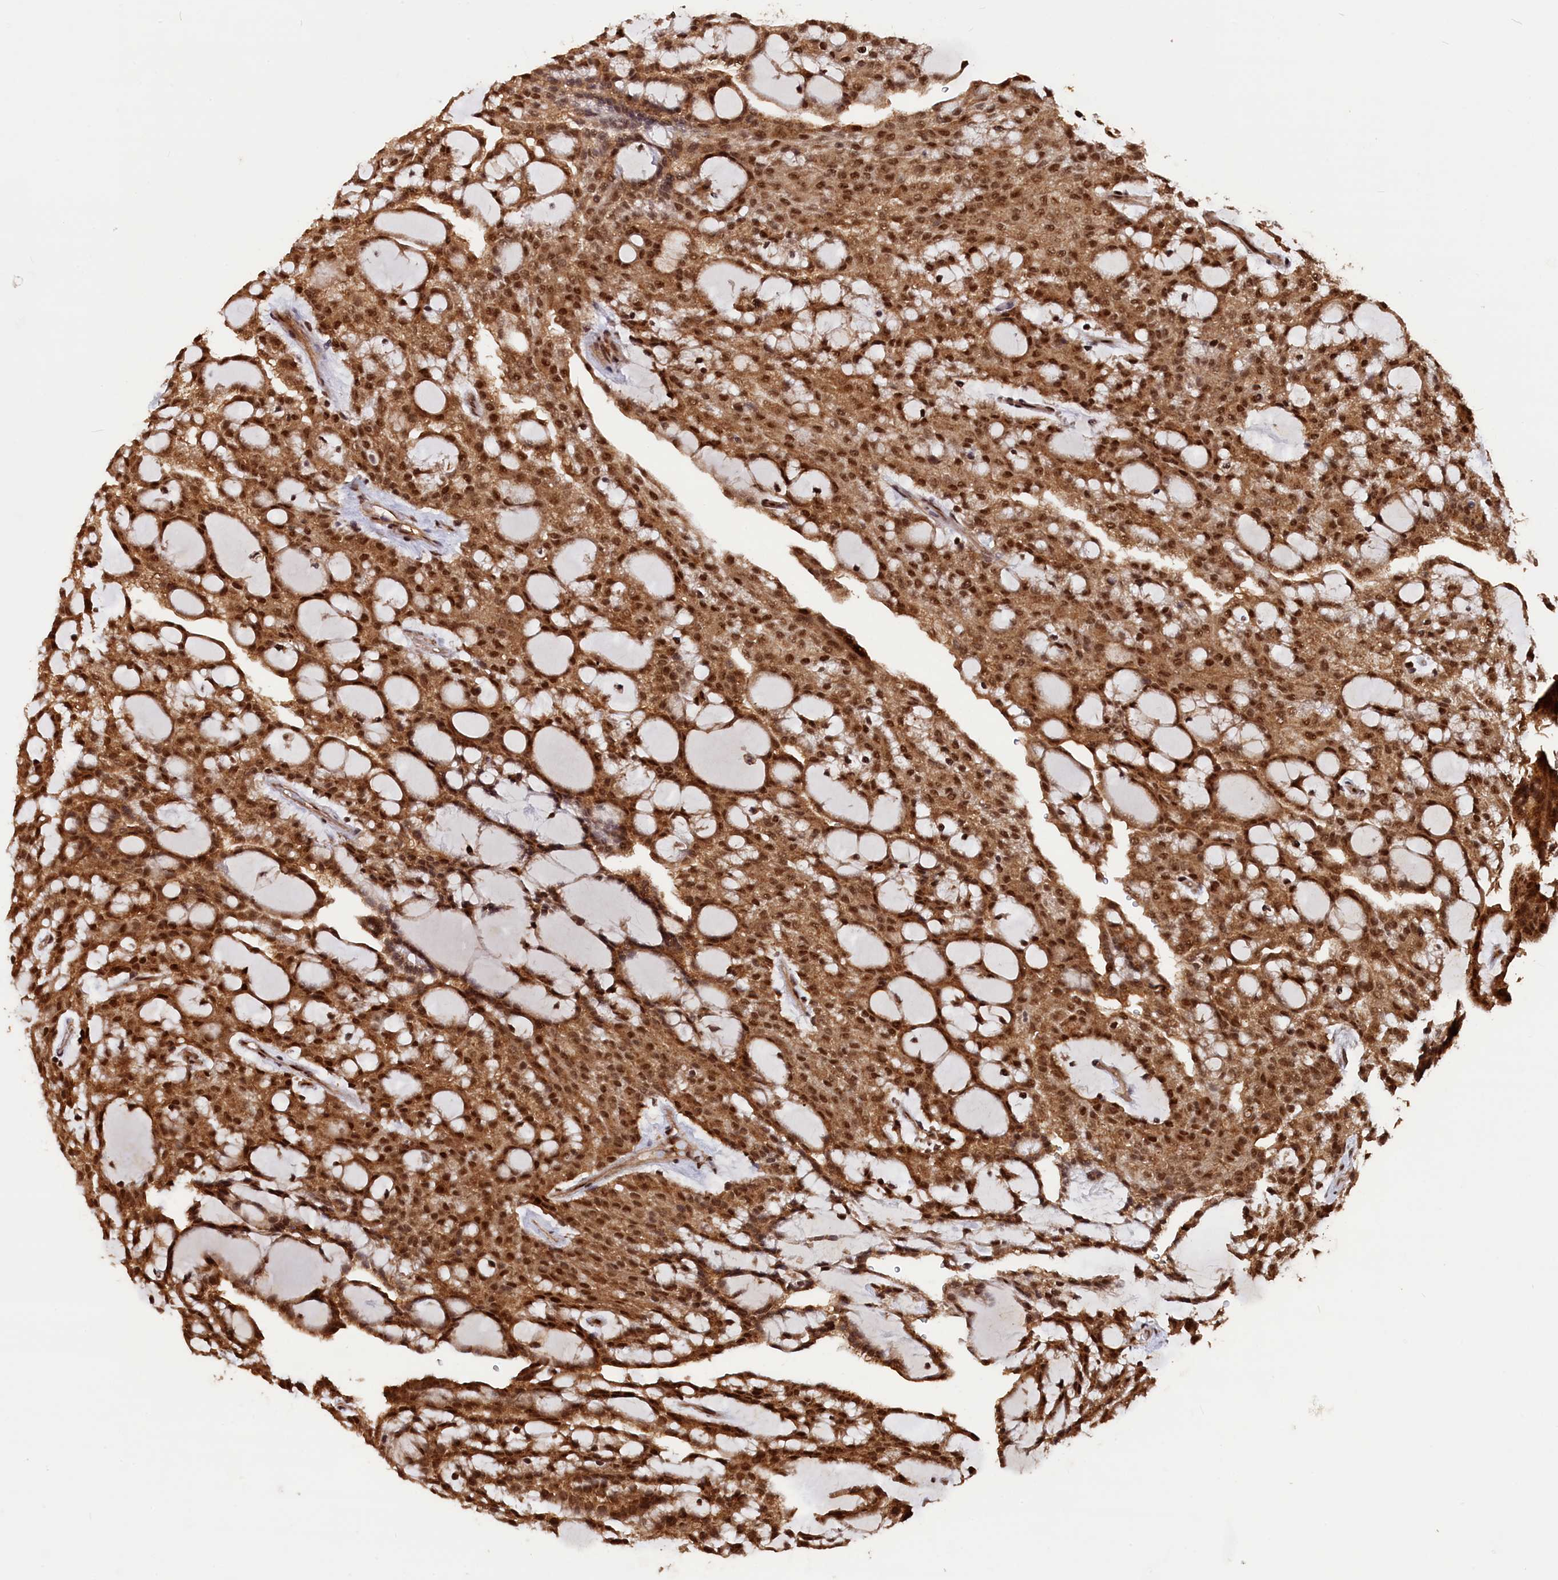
{"staining": {"intensity": "strong", "quantity": ">75%", "location": "cytoplasmic/membranous,nuclear"}, "tissue": "renal cancer", "cell_type": "Tumor cells", "image_type": "cancer", "snomed": [{"axis": "morphology", "description": "Adenocarcinoma, NOS"}, {"axis": "topography", "description": "Kidney"}], "caption": "The histopathology image reveals immunohistochemical staining of renal cancer. There is strong cytoplasmic/membranous and nuclear positivity is present in about >75% of tumor cells.", "gene": "ADRM1", "patient": {"sex": "male", "age": 63}}